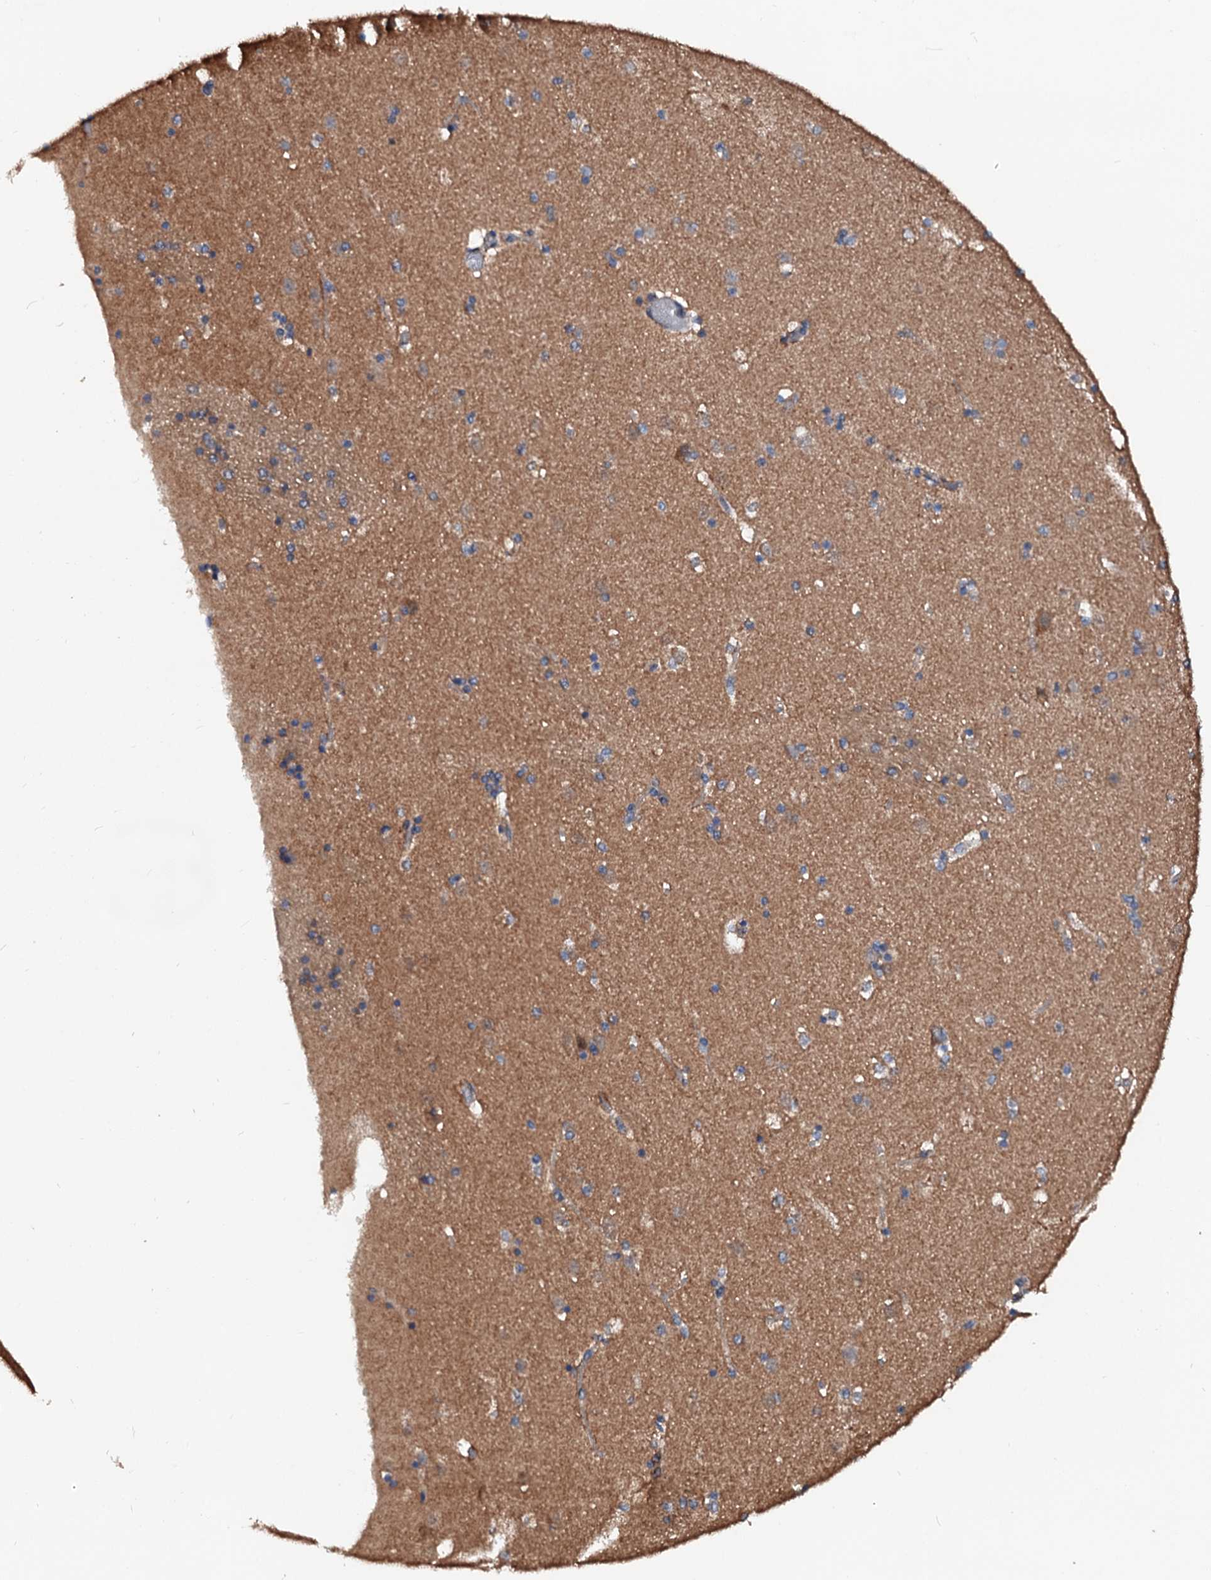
{"staining": {"intensity": "negative", "quantity": "none", "location": "none"}, "tissue": "caudate", "cell_type": "Glial cells", "image_type": "normal", "snomed": [{"axis": "morphology", "description": "Normal tissue, NOS"}, {"axis": "topography", "description": "Lateral ventricle wall"}], "caption": "Immunohistochemistry (IHC) of normal human caudate displays no positivity in glial cells. (Stains: DAB (3,3'-diaminobenzidine) immunohistochemistry with hematoxylin counter stain, Microscopy: brightfield microscopy at high magnification).", "gene": "EXTL1", "patient": {"sex": "male", "age": 45}}